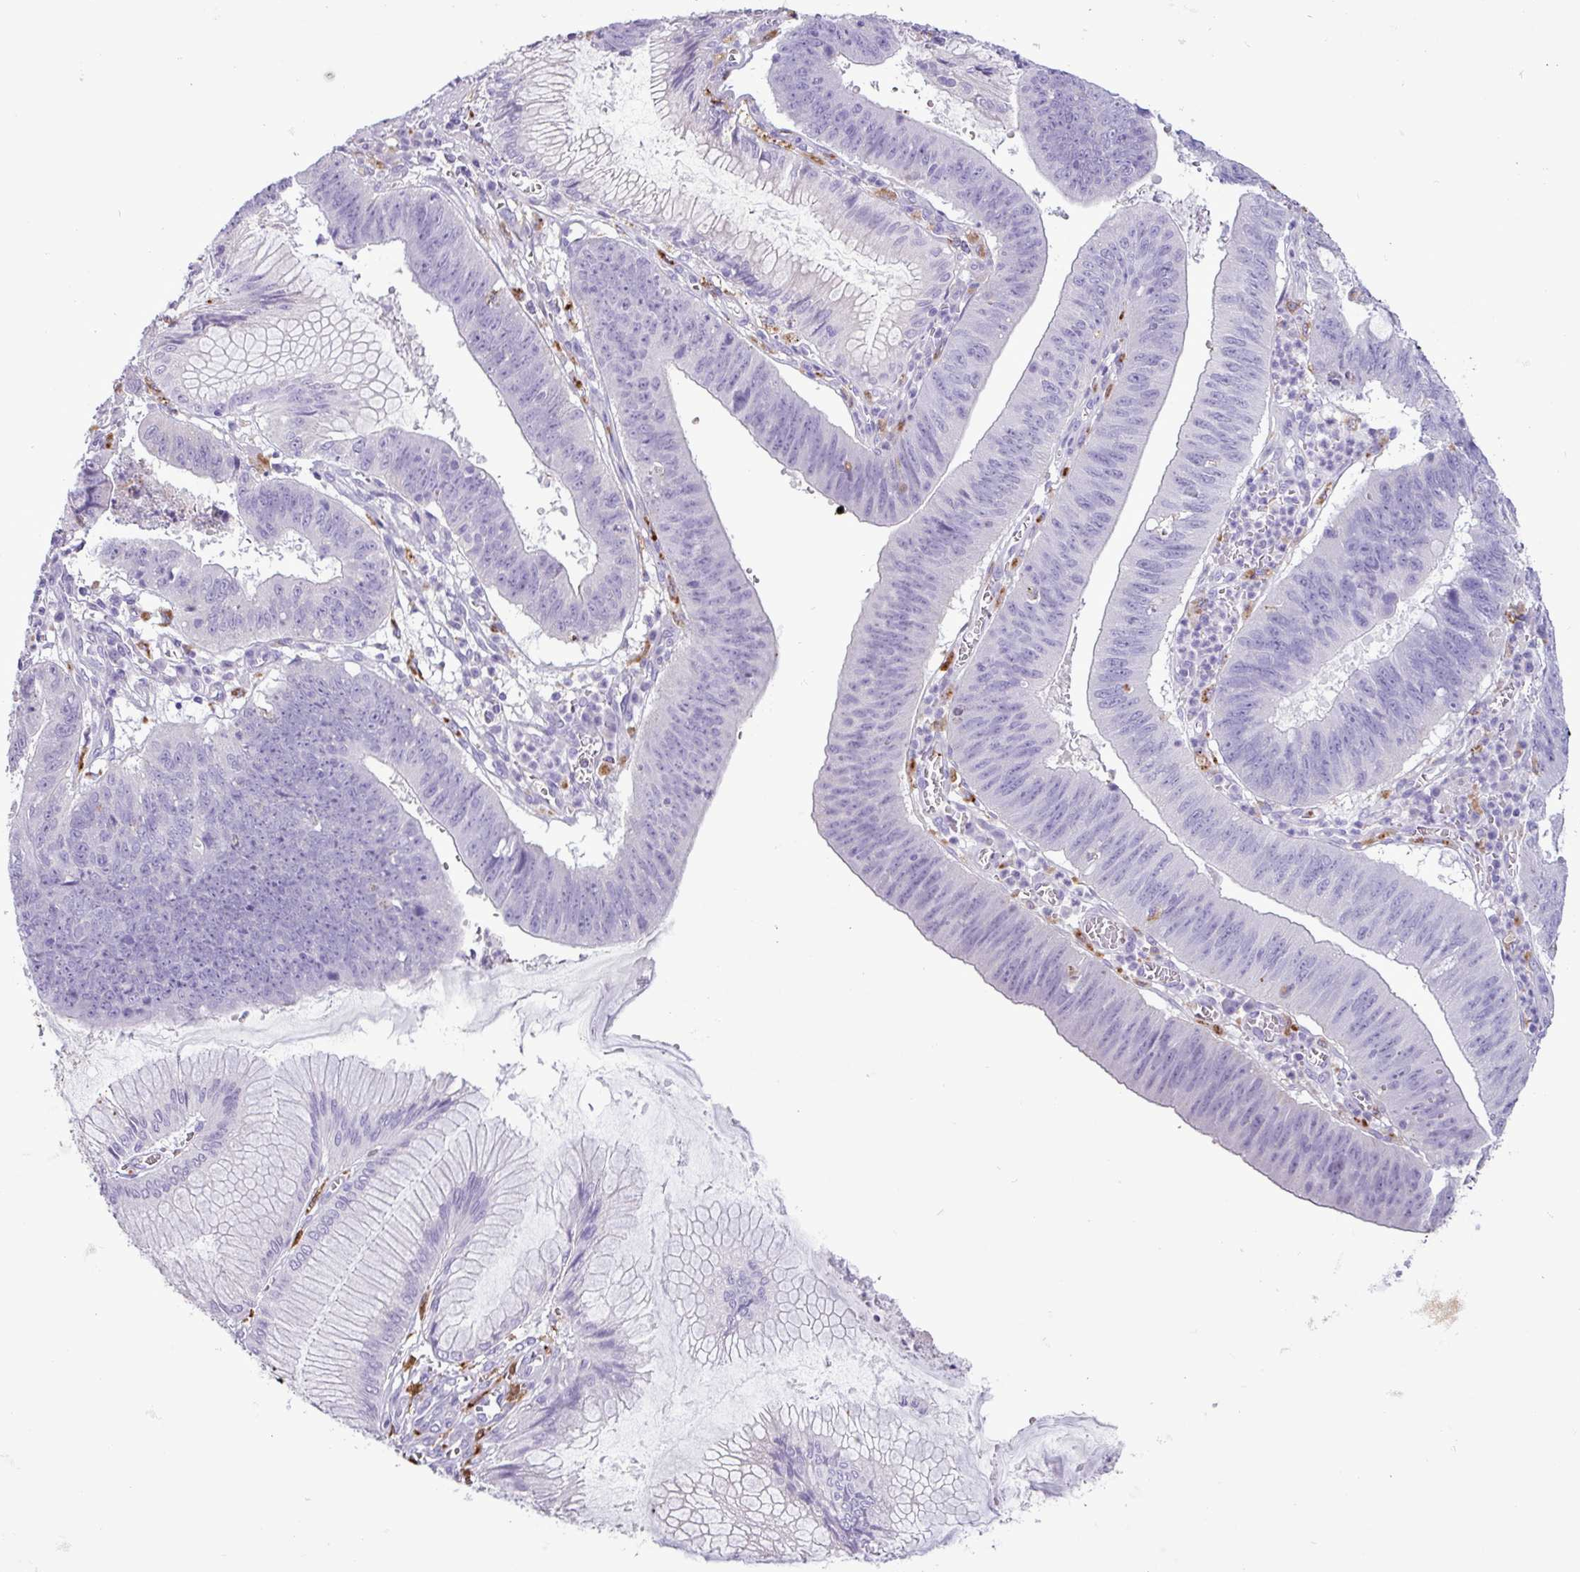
{"staining": {"intensity": "negative", "quantity": "none", "location": "none"}, "tissue": "stomach cancer", "cell_type": "Tumor cells", "image_type": "cancer", "snomed": [{"axis": "morphology", "description": "Adenocarcinoma, NOS"}, {"axis": "topography", "description": "Stomach"}], "caption": "Immunohistochemical staining of stomach adenocarcinoma shows no significant expression in tumor cells.", "gene": "TMEM200C", "patient": {"sex": "male", "age": 59}}